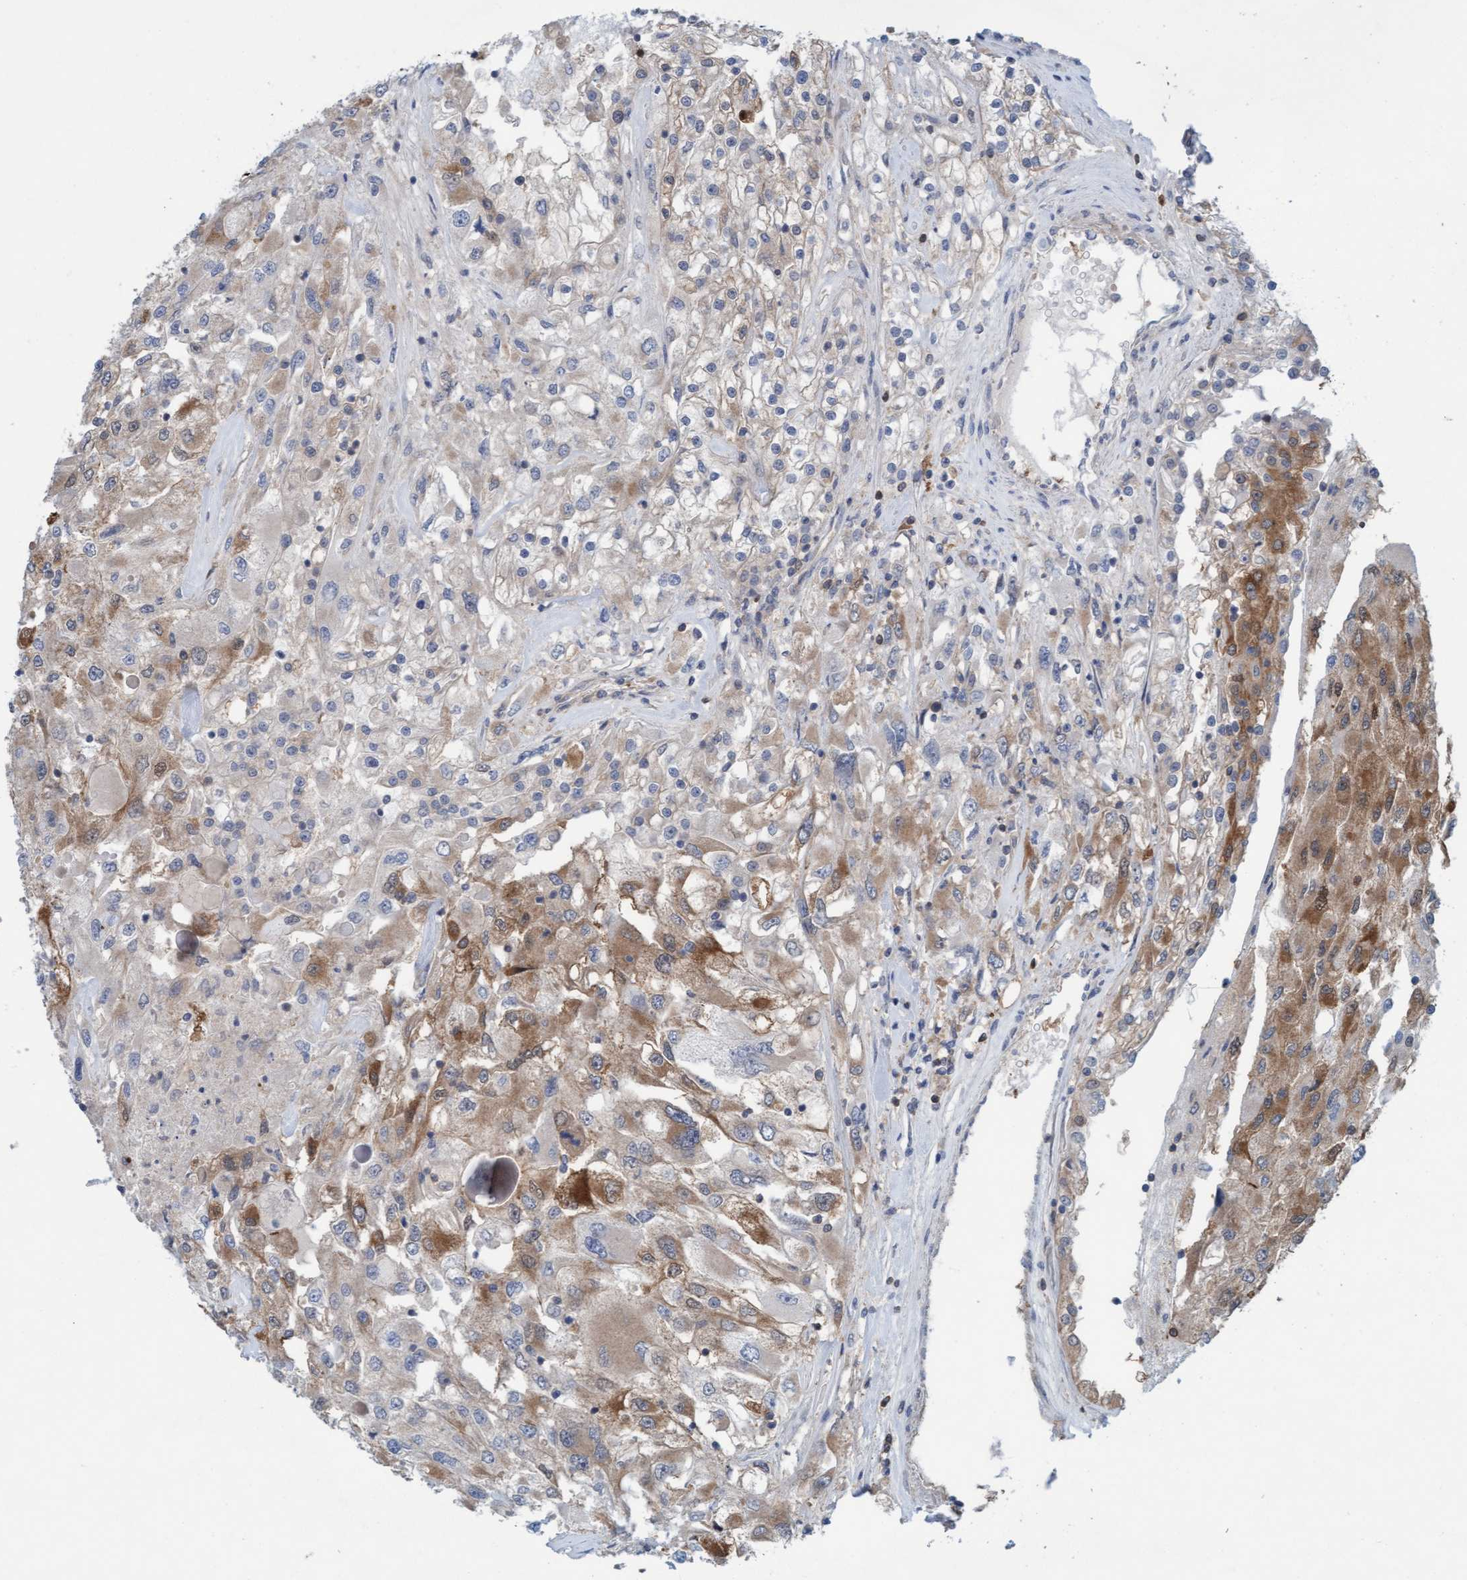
{"staining": {"intensity": "weak", "quantity": ">75%", "location": "cytoplasmic/membranous"}, "tissue": "renal cancer", "cell_type": "Tumor cells", "image_type": "cancer", "snomed": [{"axis": "morphology", "description": "Adenocarcinoma, NOS"}, {"axis": "topography", "description": "Kidney"}], "caption": "Immunohistochemistry (IHC) staining of adenocarcinoma (renal), which exhibits low levels of weak cytoplasmic/membranous expression in about >75% of tumor cells indicating weak cytoplasmic/membranous protein expression. The staining was performed using DAB (brown) for protein detection and nuclei were counterstained in hematoxylin (blue).", "gene": "KLHL25", "patient": {"sex": "female", "age": 52}}